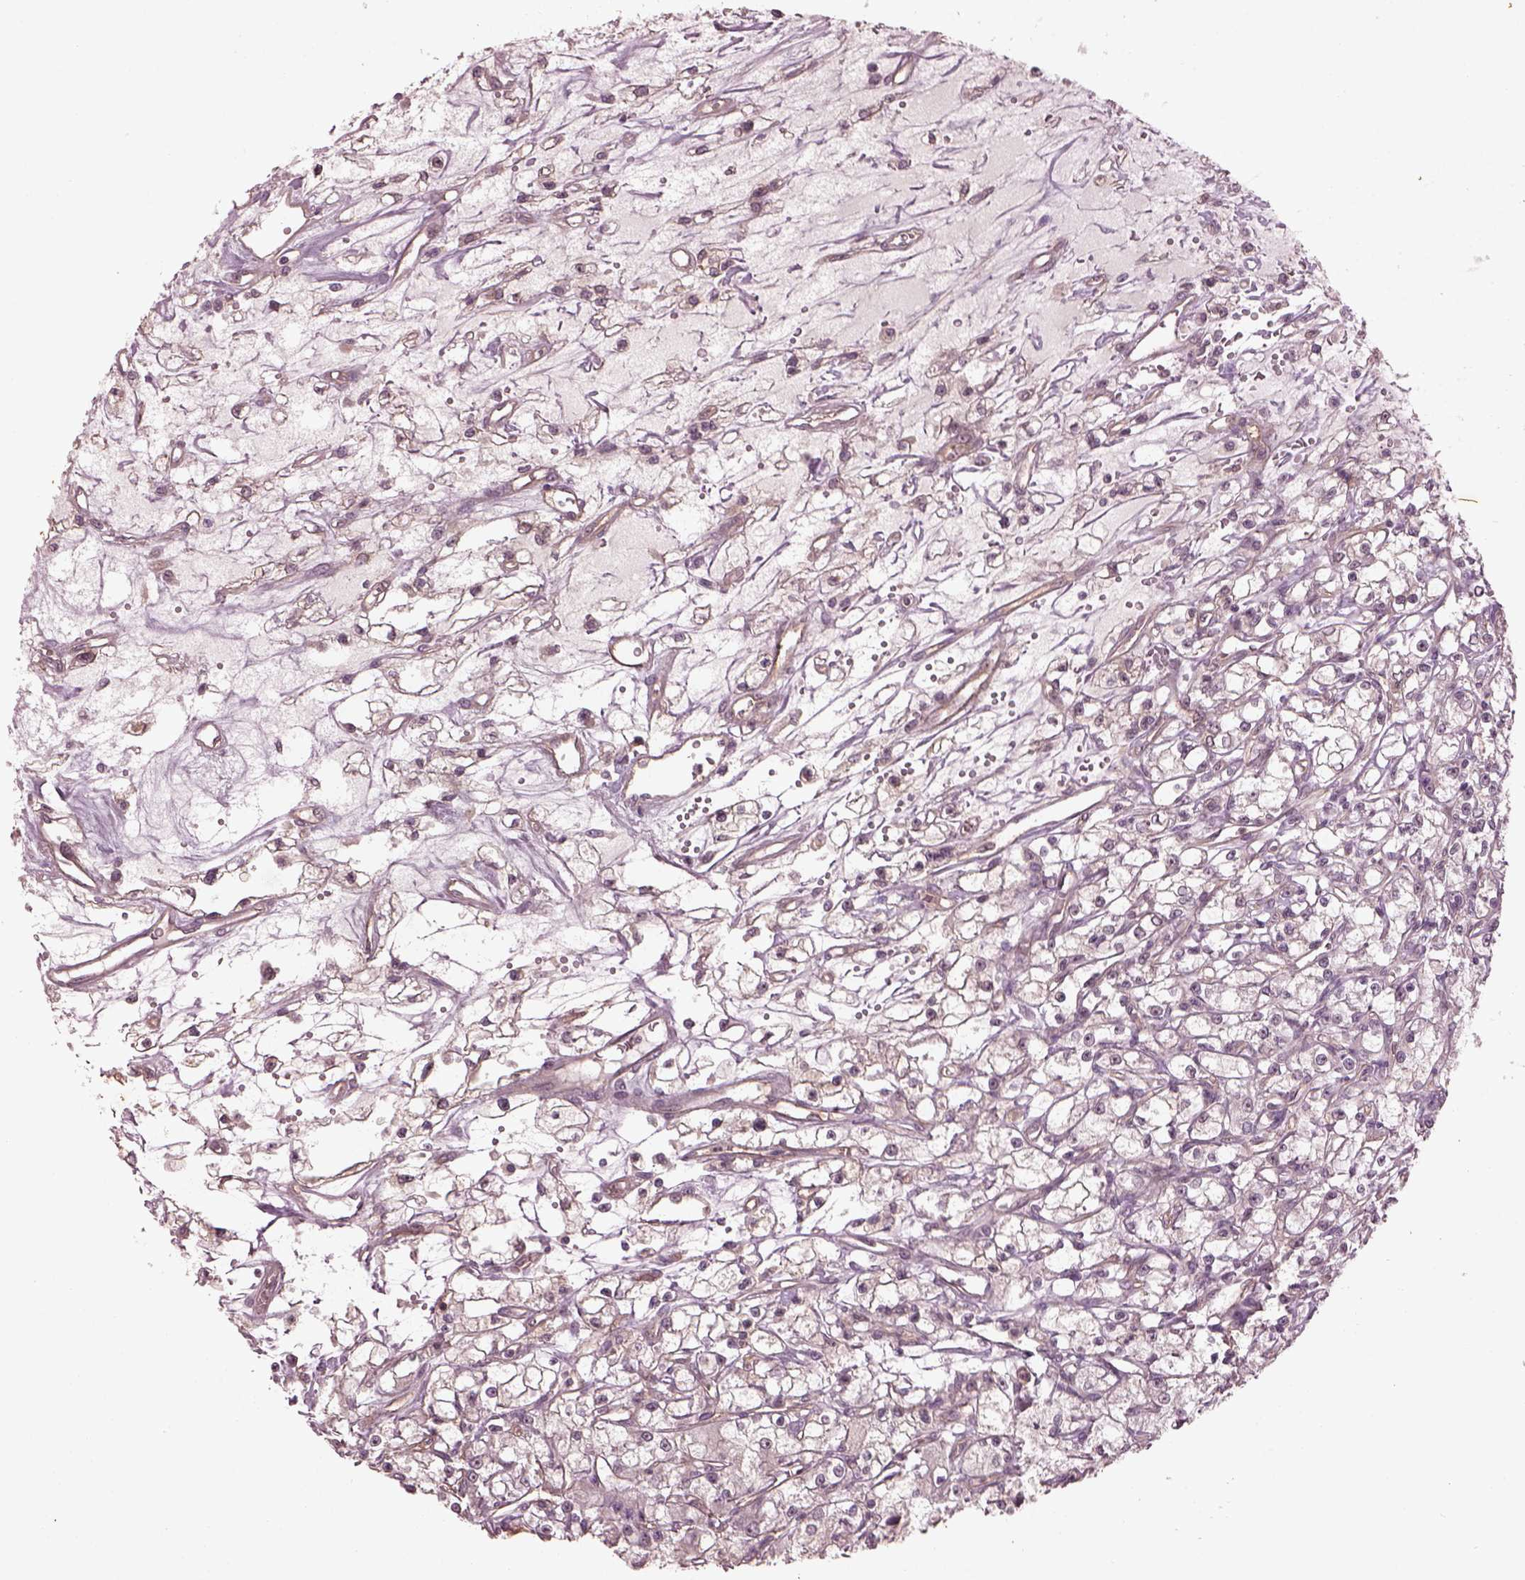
{"staining": {"intensity": "negative", "quantity": "none", "location": "none"}, "tissue": "renal cancer", "cell_type": "Tumor cells", "image_type": "cancer", "snomed": [{"axis": "morphology", "description": "Adenocarcinoma, NOS"}, {"axis": "topography", "description": "Kidney"}], "caption": "Immunohistochemistry histopathology image of renal cancer (adenocarcinoma) stained for a protein (brown), which reveals no staining in tumor cells.", "gene": "GNRH1", "patient": {"sex": "female", "age": 59}}